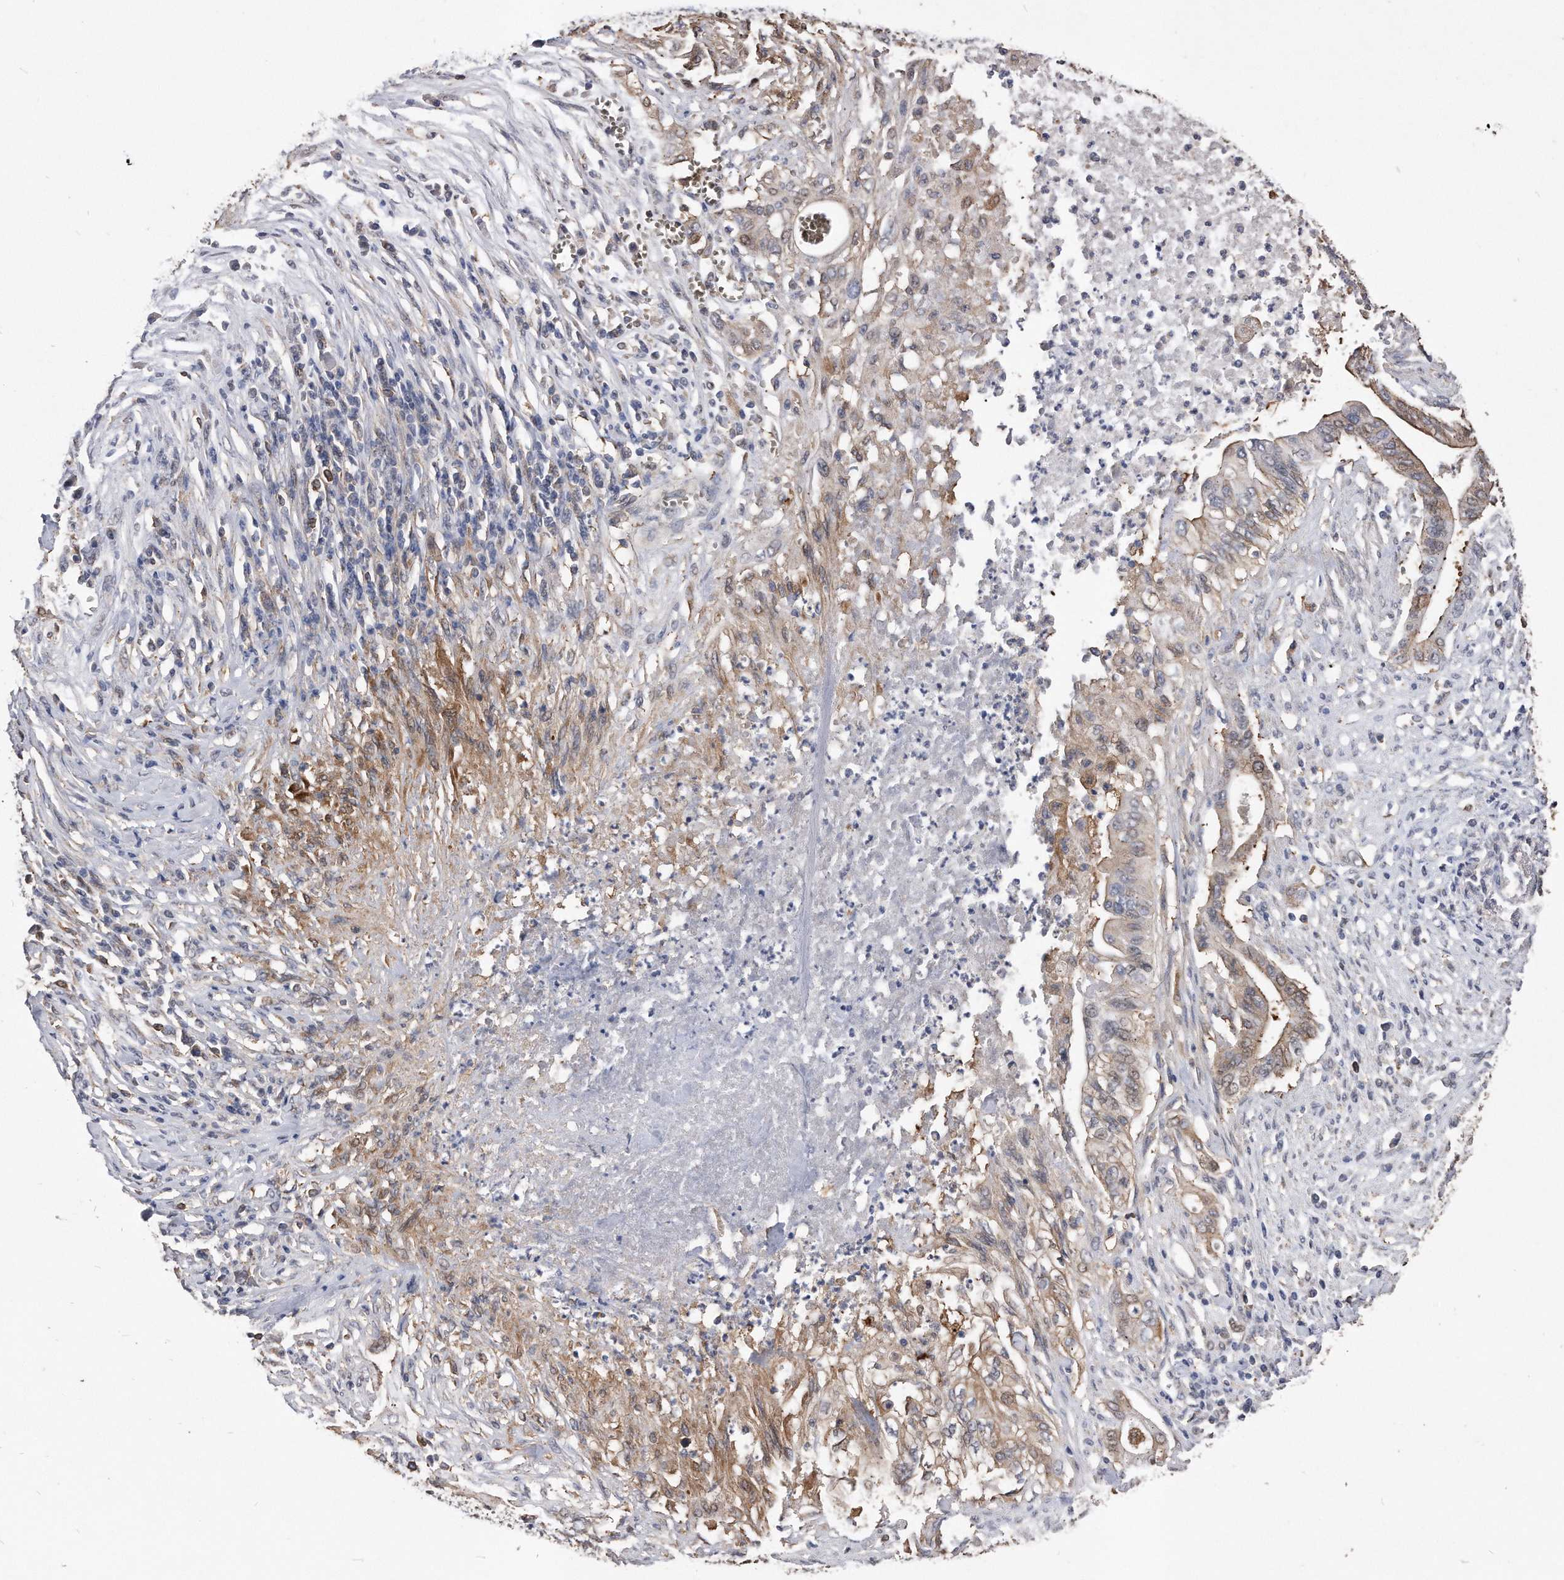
{"staining": {"intensity": "weak", "quantity": "<25%", "location": "cytoplasmic/membranous"}, "tissue": "pancreatic cancer", "cell_type": "Tumor cells", "image_type": "cancer", "snomed": [{"axis": "morphology", "description": "Adenocarcinoma, NOS"}, {"axis": "topography", "description": "Pancreas"}], "caption": "The photomicrograph displays no significant staining in tumor cells of pancreatic cancer (adenocarcinoma).", "gene": "IL20RA", "patient": {"sex": "male", "age": 58}}